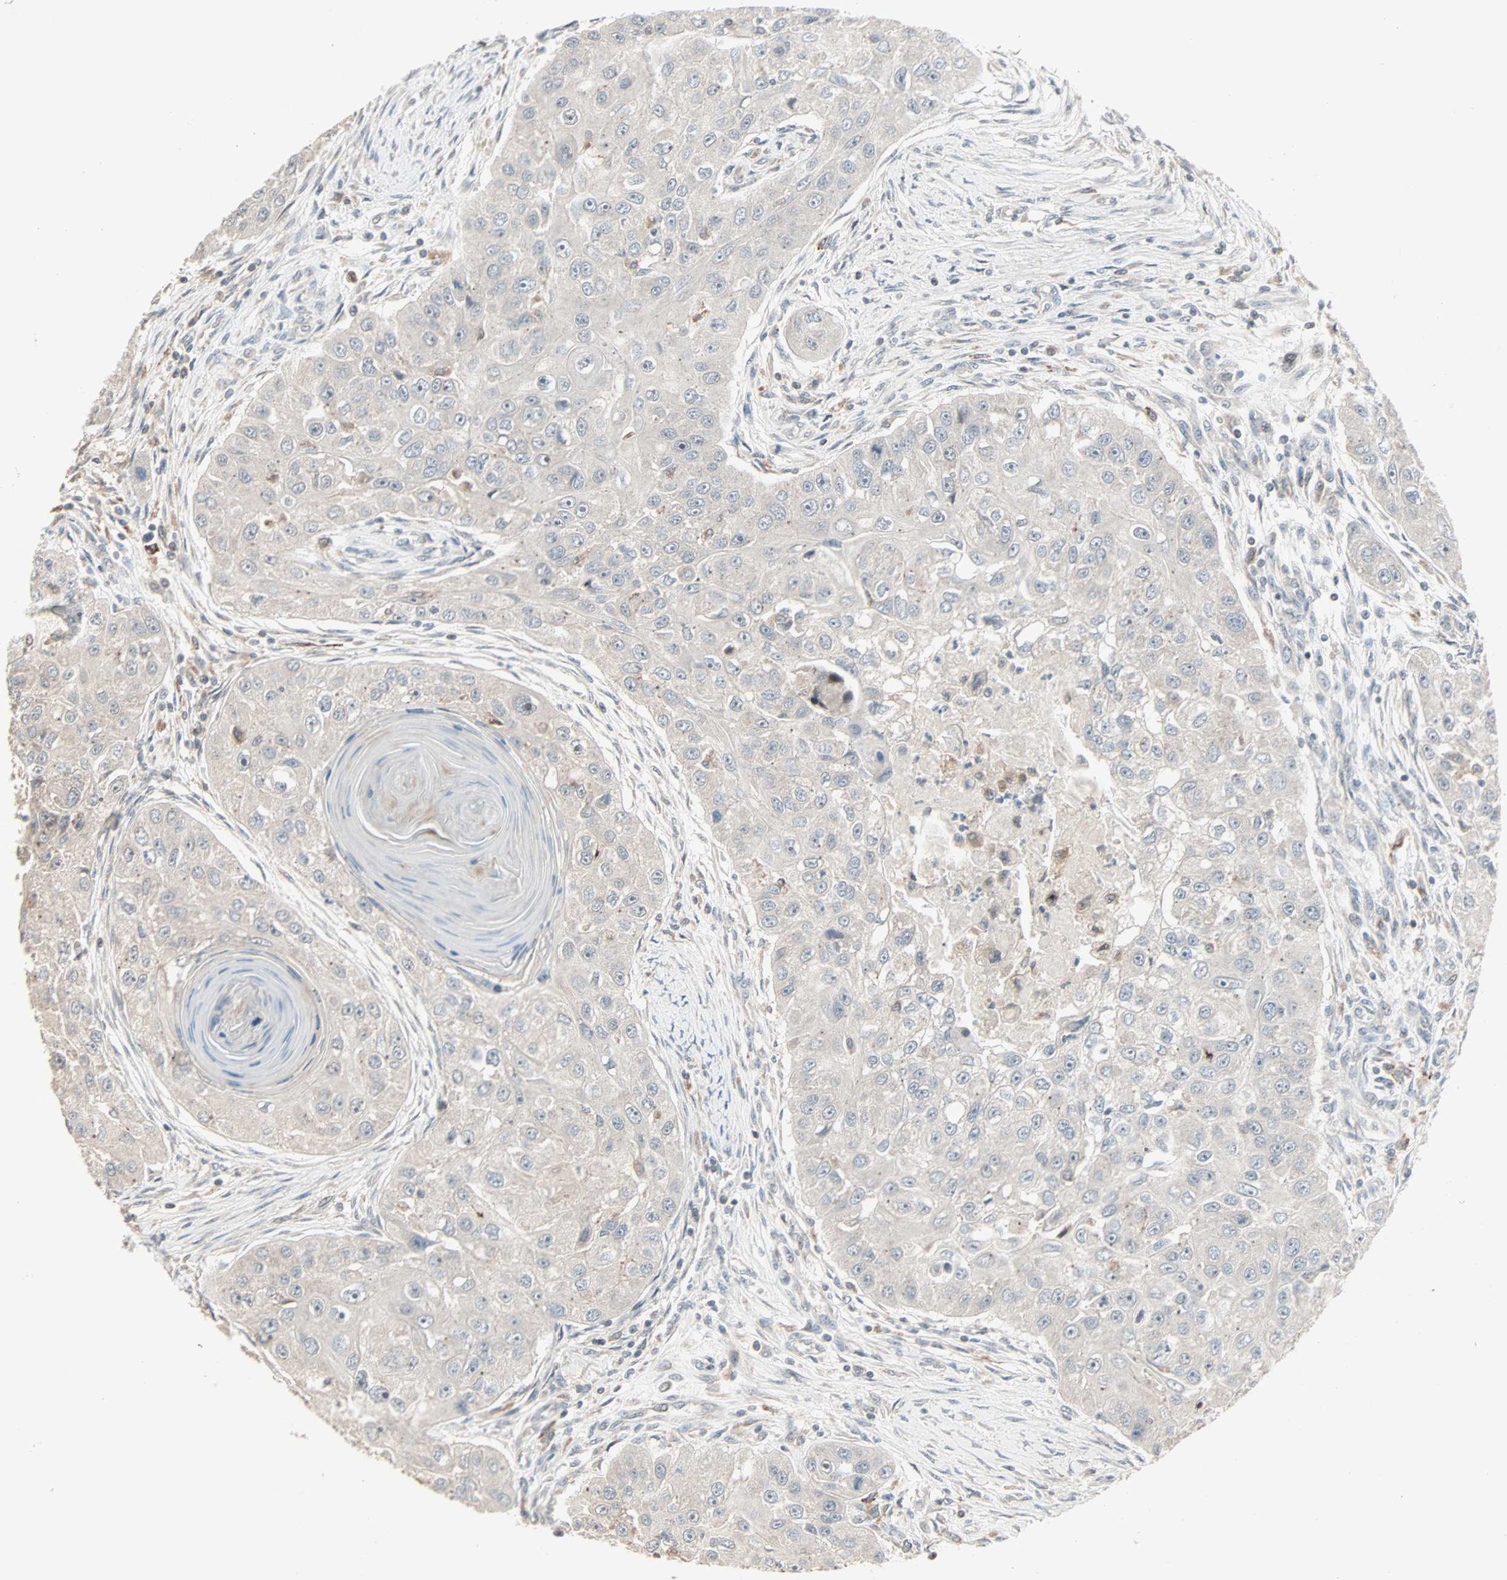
{"staining": {"intensity": "weak", "quantity": ">75%", "location": "cytoplasmic/membranous,nuclear"}, "tissue": "head and neck cancer", "cell_type": "Tumor cells", "image_type": "cancer", "snomed": [{"axis": "morphology", "description": "Normal tissue, NOS"}, {"axis": "morphology", "description": "Squamous cell carcinoma, NOS"}, {"axis": "topography", "description": "Skeletal muscle"}, {"axis": "topography", "description": "Head-Neck"}], "caption": "Protein positivity by immunohistochemistry reveals weak cytoplasmic/membranous and nuclear staining in approximately >75% of tumor cells in head and neck cancer (squamous cell carcinoma).", "gene": "KDM4A", "patient": {"sex": "male", "age": 51}}